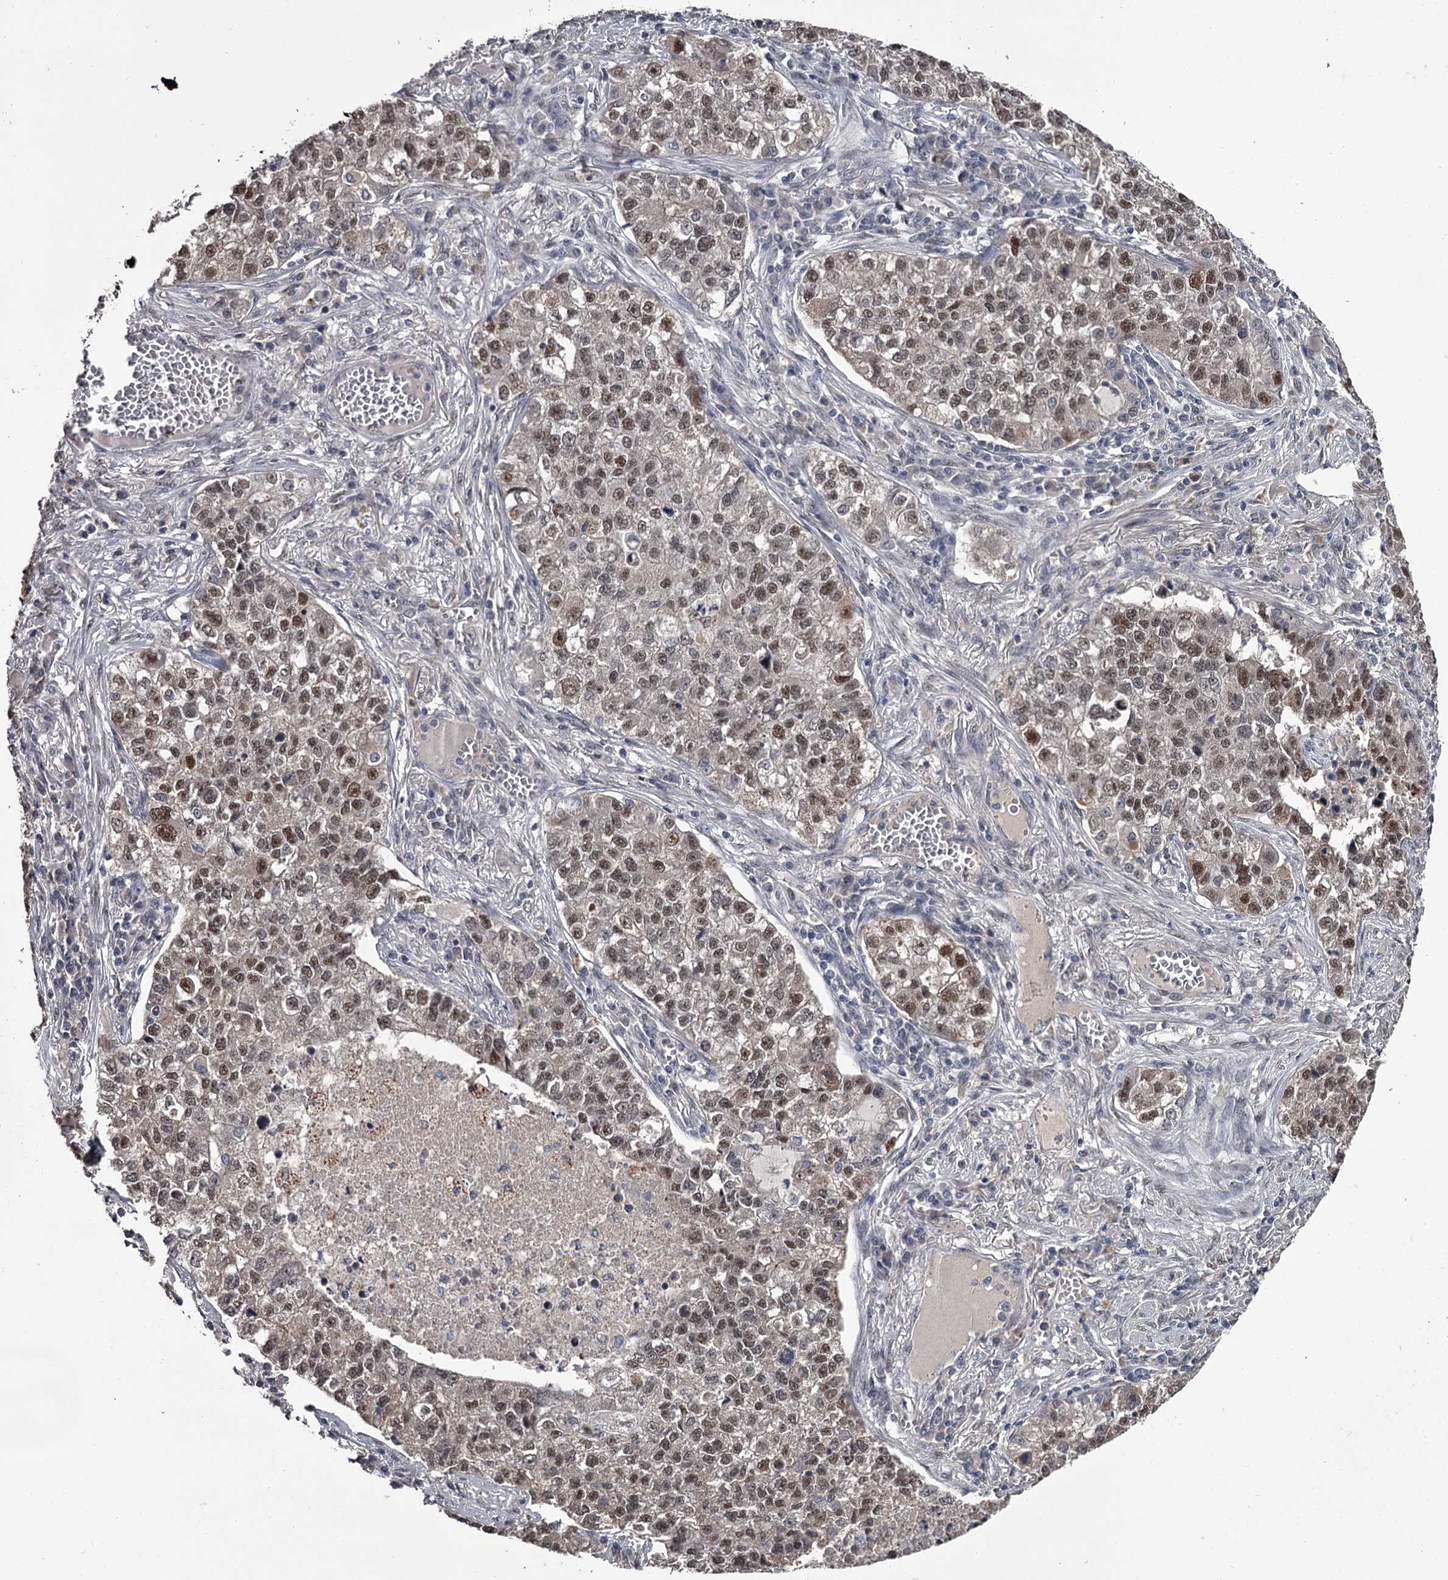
{"staining": {"intensity": "moderate", "quantity": ">75%", "location": "nuclear"}, "tissue": "lung cancer", "cell_type": "Tumor cells", "image_type": "cancer", "snomed": [{"axis": "morphology", "description": "Adenocarcinoma, NOS"}, {"axis": "topography", "description": "Lung"}], "caption": "Protein expression by immunohistochemistry demonstrates moderate nuclear positivity in approximately >75% of tumor cells in lung adenocarcinoma.", "gene": "PRPF40B", "patient": {"sex": "male", "age": 49}}